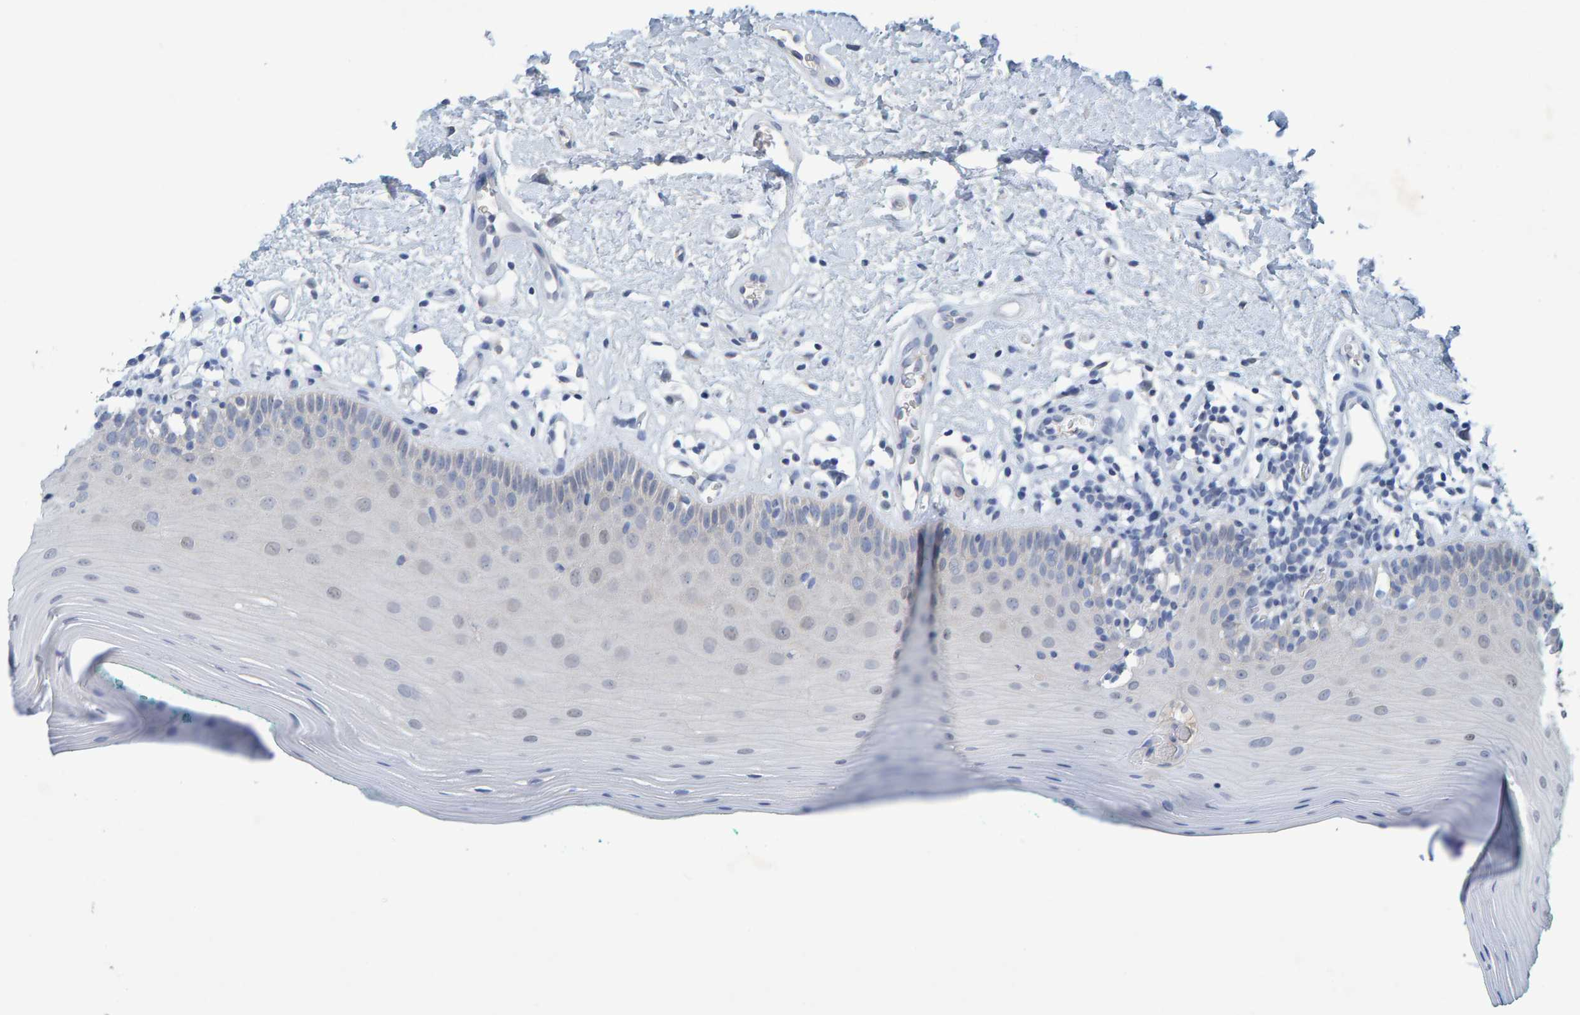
{"staining": {"intensity": "negative", "quantity": "none", "location": "none"}, "tissue": "oral mucosa", "cell_type": "Squamous epithelial cells", "image_type": "normal", "snomed": [{"axis": "morphology", "description": "Normal tissue, NOS"}, {"axis": "topography", "description": "Skeletal muscle"}, {"axis": "topography", "description": "Oral tissue"}], "caption": "Immunohistochemistry histopathology image of normal oral mucosa stained for a protein (brown), which displays no staining in squamous epithelial cells.", "gene": "ALAD", "patient": {"sex": "male", "age": 58}}